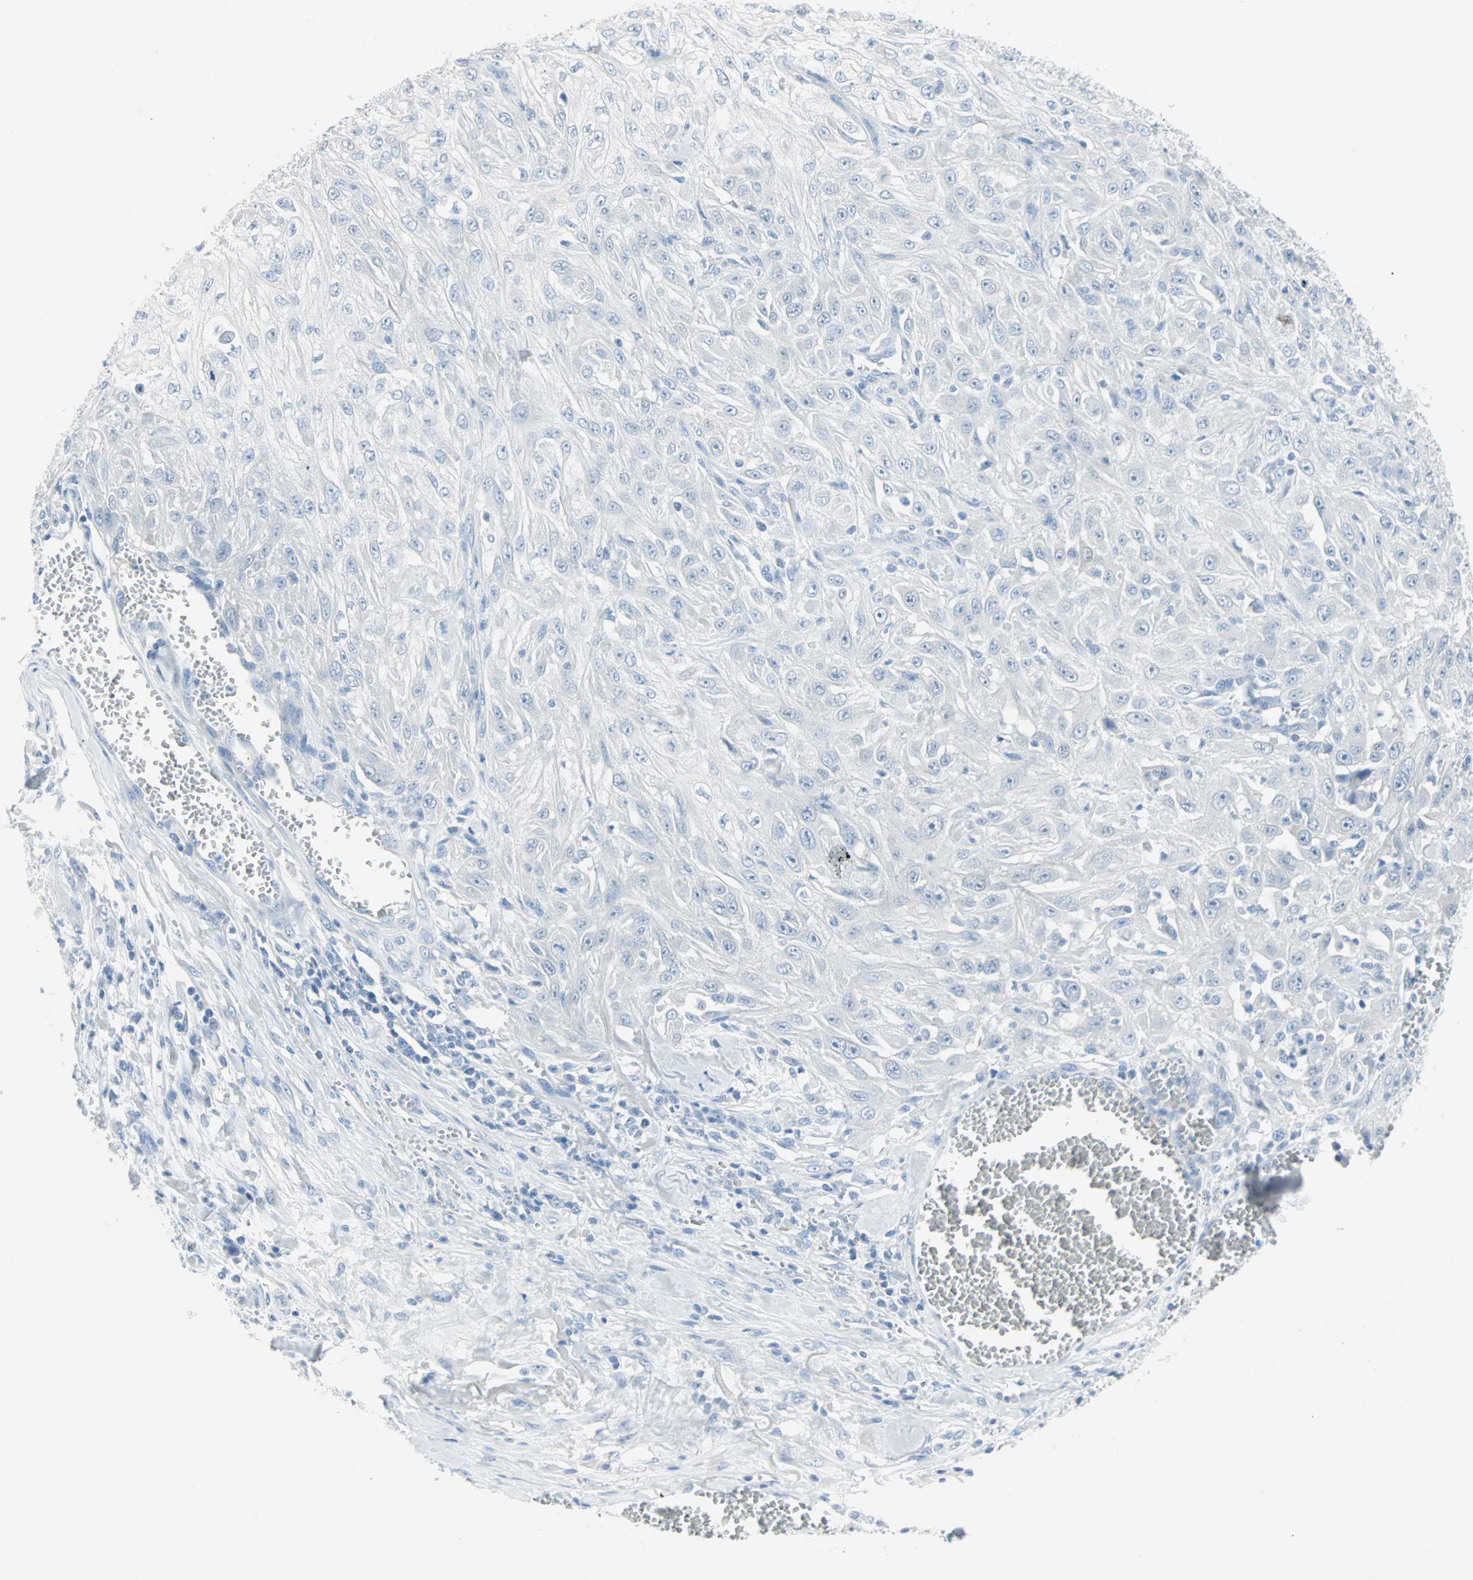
{"staining": {"intensity": "negative", "quantity": "none", "location": "none"}, "tissue": "skin cancer", "cell_type": "Tumor cells", "image_type": "cancer", "snomed": [{"axis": "morphology", "description": "Squamous cell carcinoma, NOS"}, {"axis": "morphology", "description": "Squamous cell carcinoma, metastatic, NOS"}, {"axis": "topography", "description": "Skin"}, {"axis": "topography", "description": "Lymph node"}], "caption": "Immunohistochemistry image of neoplastic tissue: human skin cancer stained with DAB (3,3'-diaminobenzidine) displays no significant protein staining in tumor cells.", "gene": "STX1A", "patient": {"sex": "male", "age": 75}}